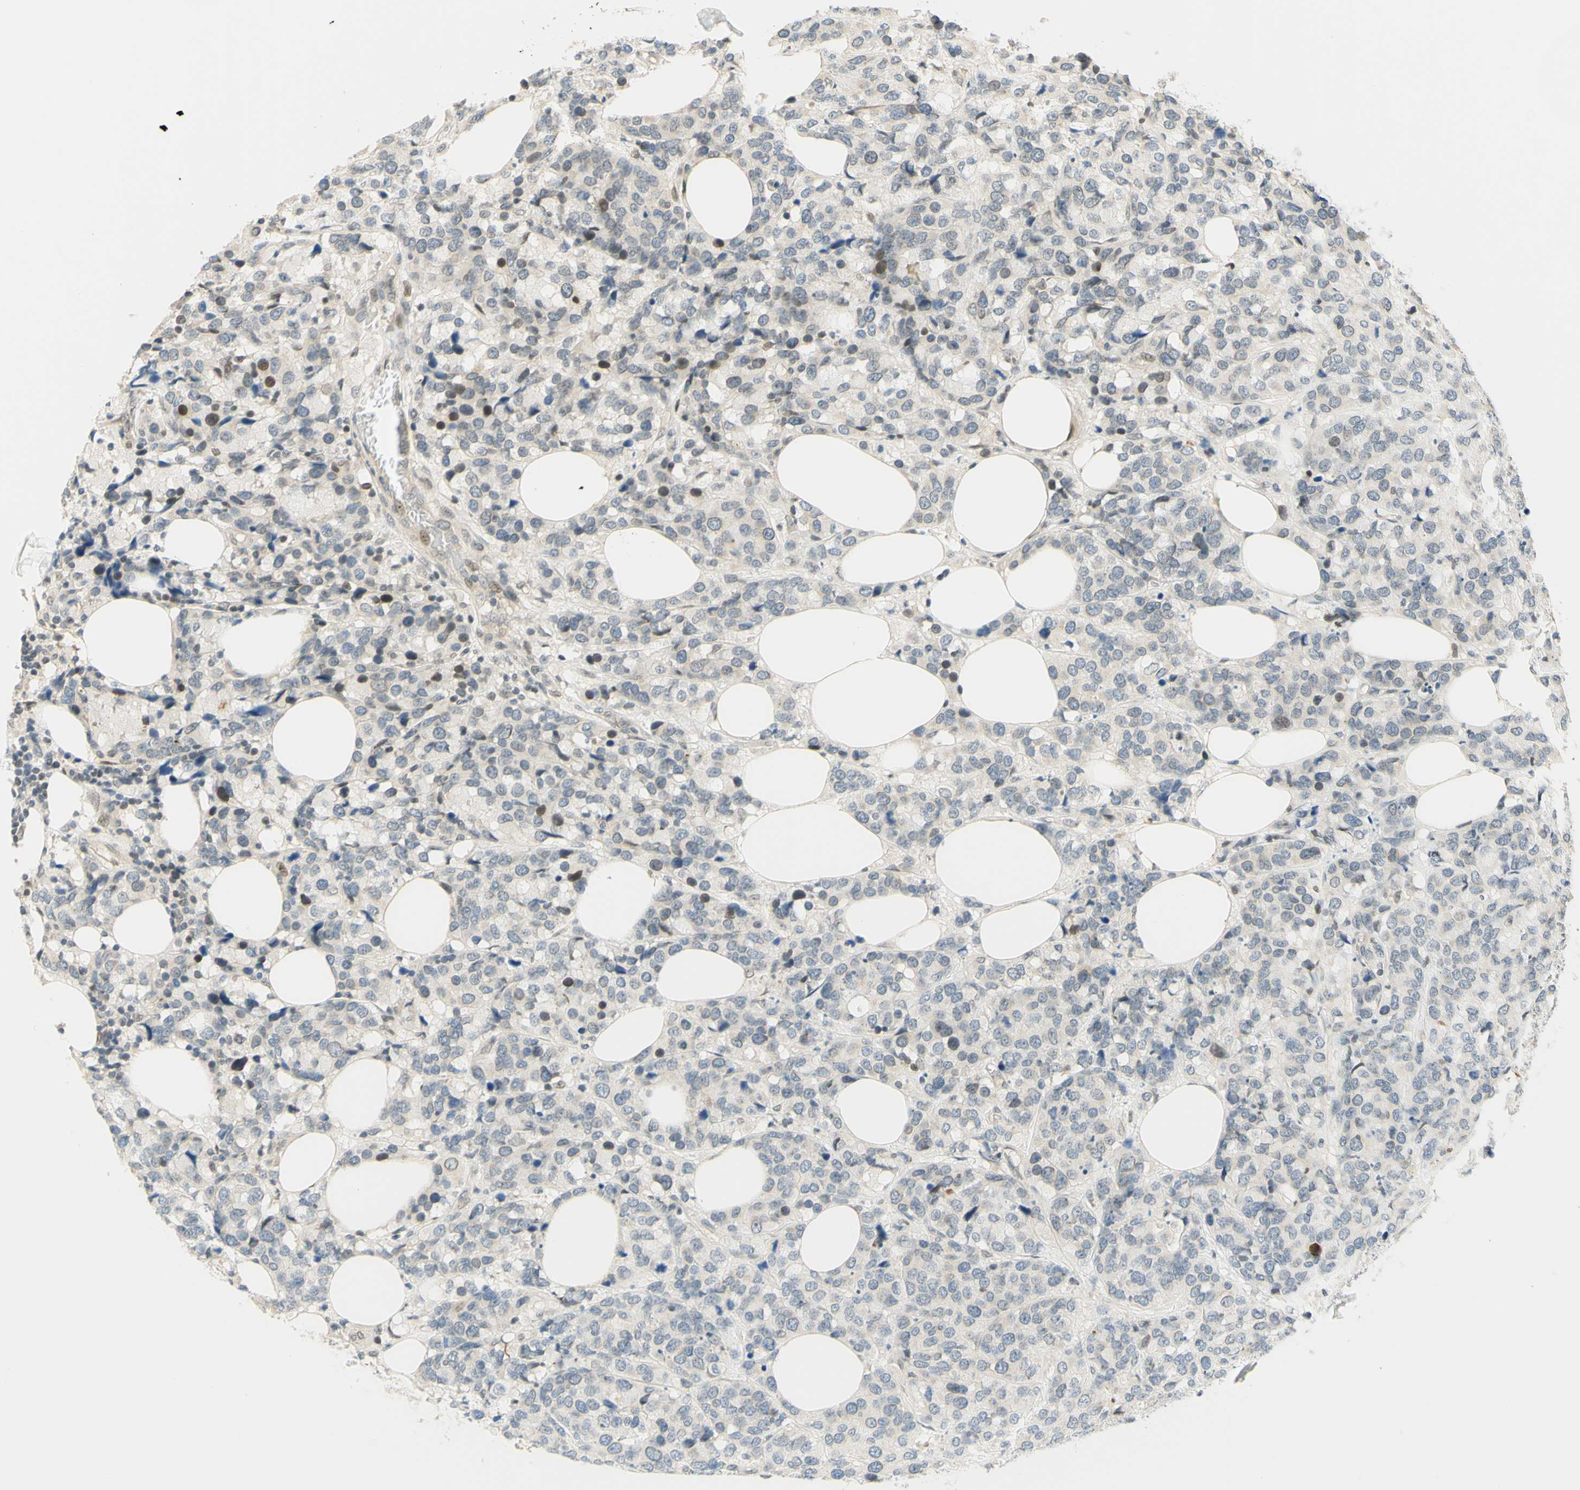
{"staining": {"intensity": "weak", "quantity": "<25%", "location": "nuclear"}, "tissue": "breast cancer", "cell_type": "Tumor cells", "image_type": "cancer", "snomed": [{"axis": "morphology", "description": "Lobular carcinoma"}, {"axis": "topography", "description": "Breast"}], "caption": "Immunohistochemistry (IHC) of human breast lobular carcinoma displays no expression in tumor cells. Brightfield microscopy of immunohistochemistry stained with DAB (3,3'-diaminobenzidine) (brown) and hematoxylin (blue), captured at high magnification.", "gene": "C2CD2L", "patient": {"sex": "female", "age": 59}}